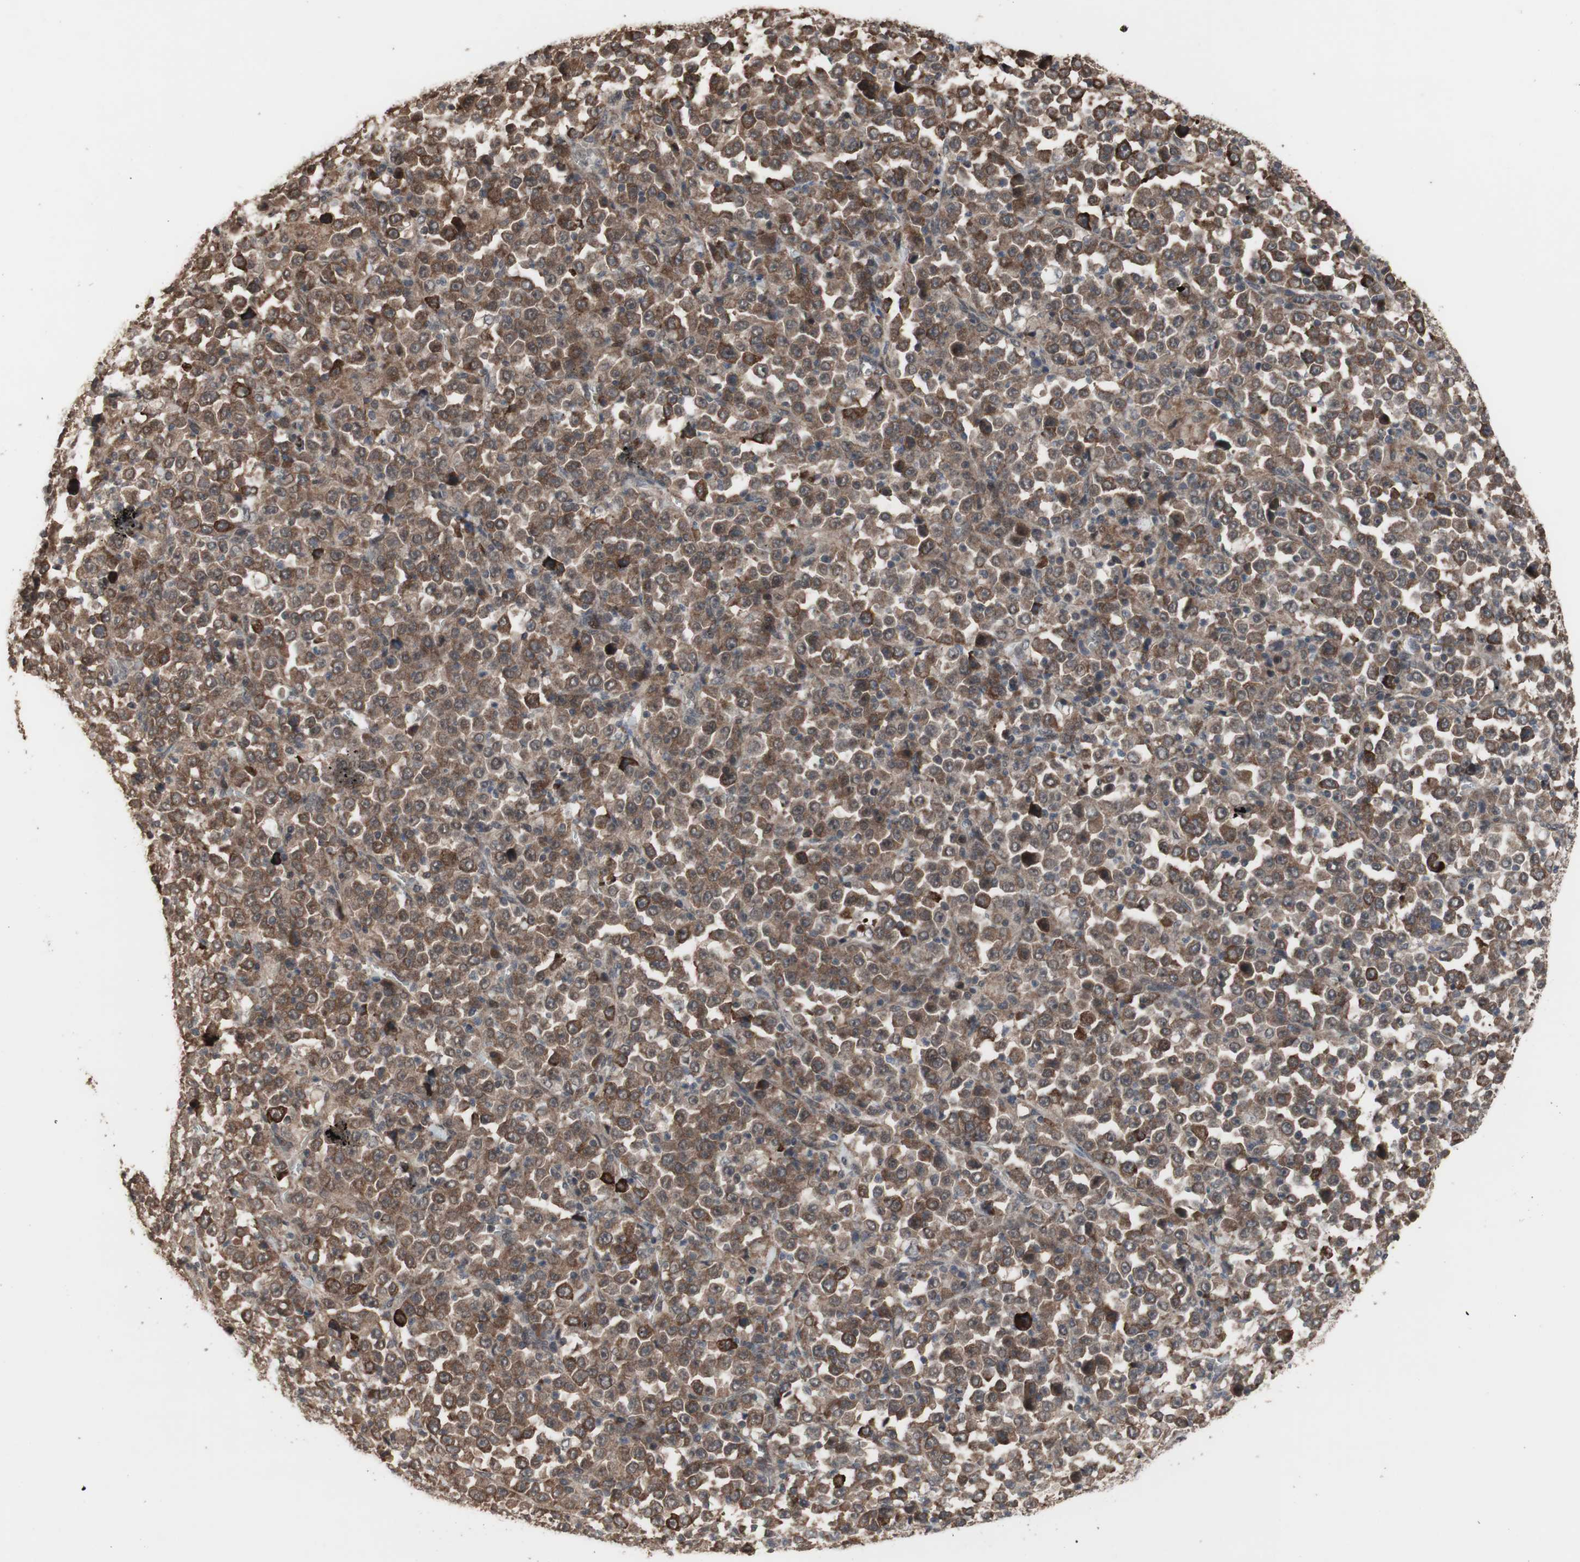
{"staining": {"intensity": "moderate", "quantity": ">75%", "location": "cytoplasmic/membranous"}, "tissue": "stomach cancer", "cell_type": "Tumor cells", "image_type": "cancer", "snomed": [{"axis": "morphology", "description": "Normal tissue, NOS"}, {"axis": "morphology", "description": "Adenocarcinoma, NOS"}, {"axis": "topography", "description": "Stomach, upper"}, {"axis": "topography", "description": "Stomach"}], "caption": "IHC (DAB (3,3'-diaminobenzidine)) staining of stomach adenocarcinoma displays moderate cytoplasmic/membranous protein positivity in about >75% of tumor cells.", "gene": "KANSL1", "patient": {"sex": "male", "age": 59}}